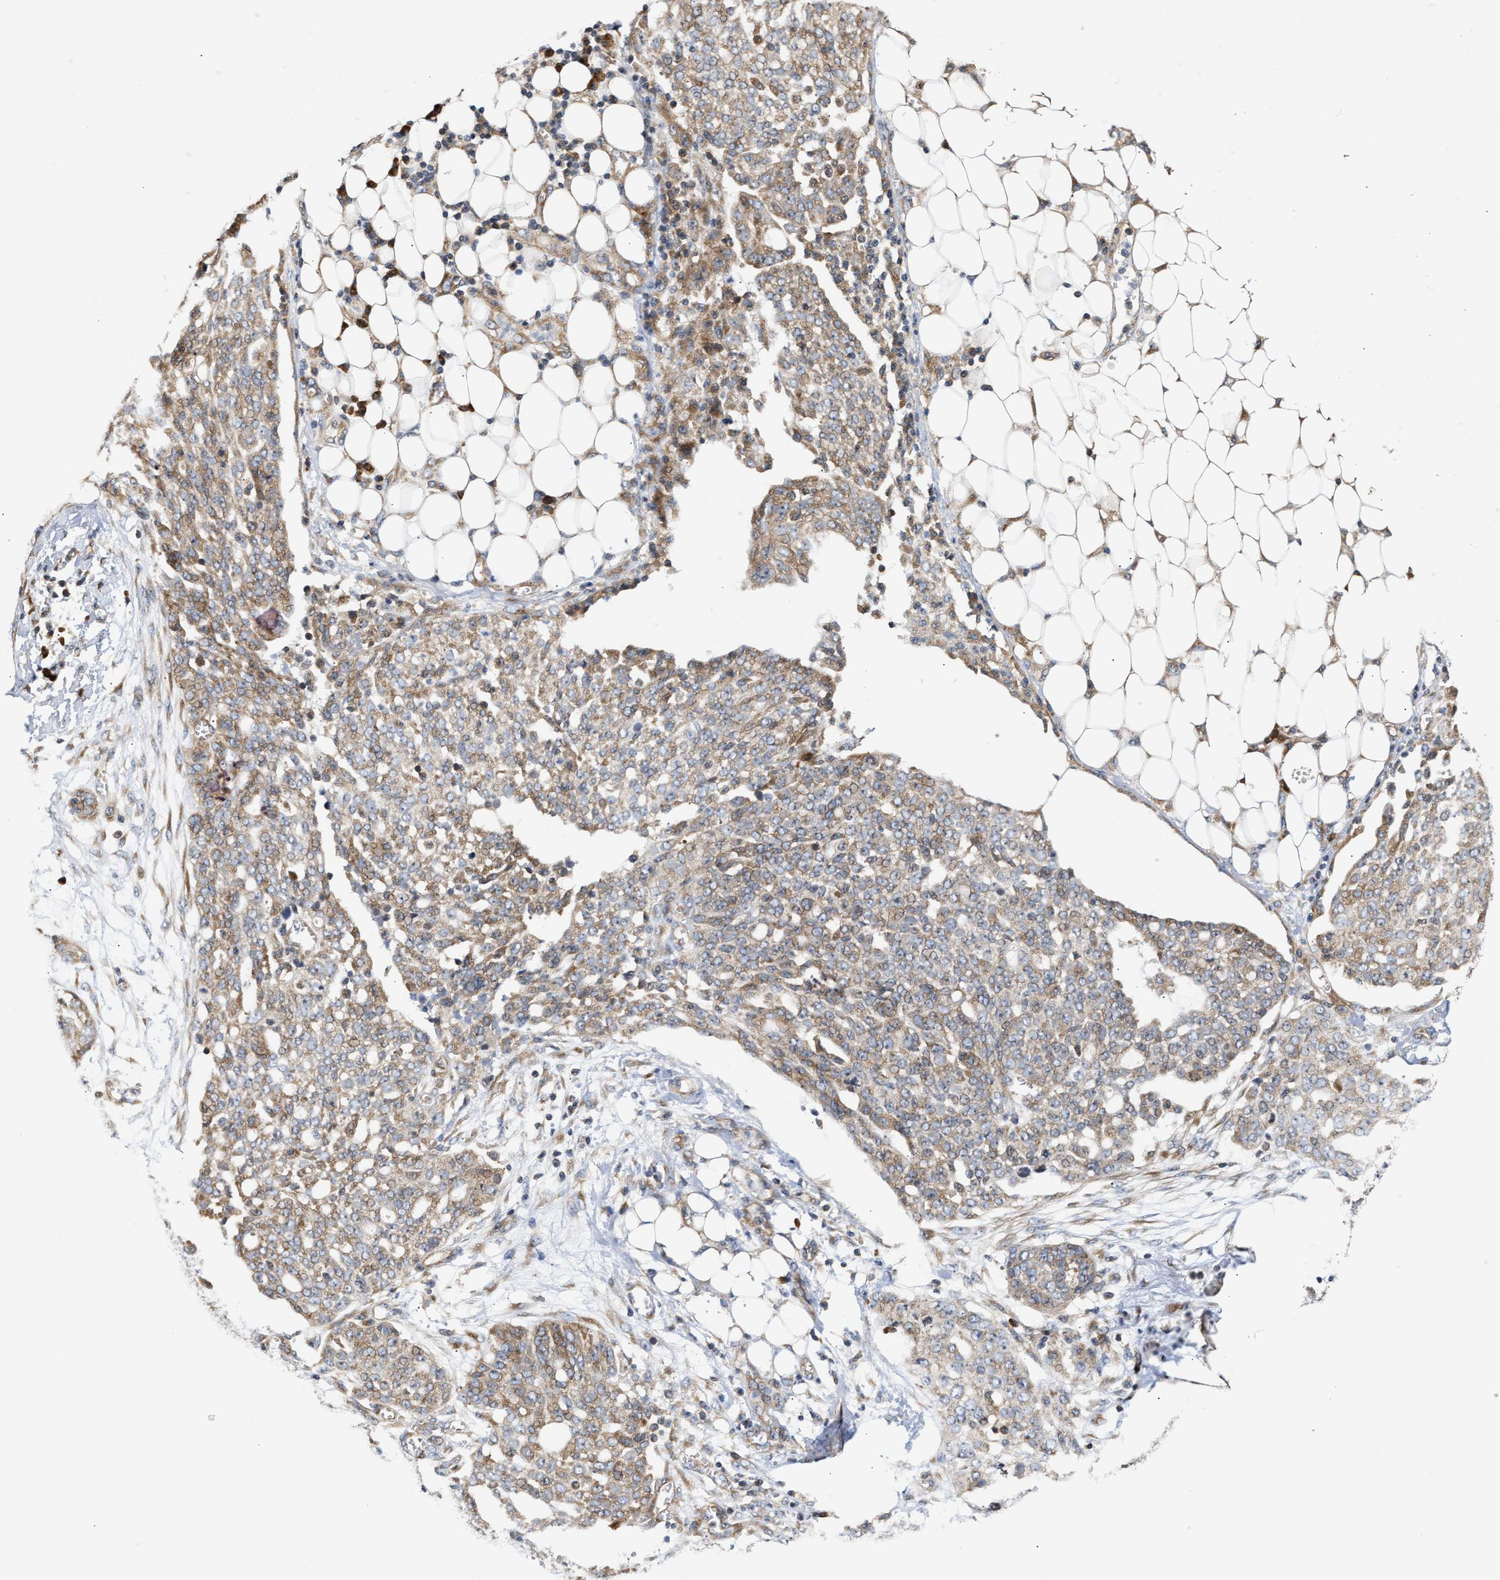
{"staining": {"intensity": "moderate", "quantity": "25%-75%", "location": "cytoplasmic/membranous"}, "tissue": "ovarian cancer", "cell_type": "Tumor cells", "image_type": "cancer", "snomed": [{"axis": "morphology", "description": "Cystadenocarcinoma, serous, NOS"}, {"axis": "topography", "description": "Soft tissue"}, {"axis": "topography", "description": "Ovary"}], "caption": "DAB immunohistochemical staining of human ovarian cancer shows moderate cytoplasmic/membranous protein positivity in approximately 25%-75% of tumor cells. The staining was performed using DAB to visualize the protein expression in brown, while the nuclei were stained in blue with hematoxylin (Magnification: 20x).", "gene": "CLIP2", "patient": {"sex": "female", "age": 57}}